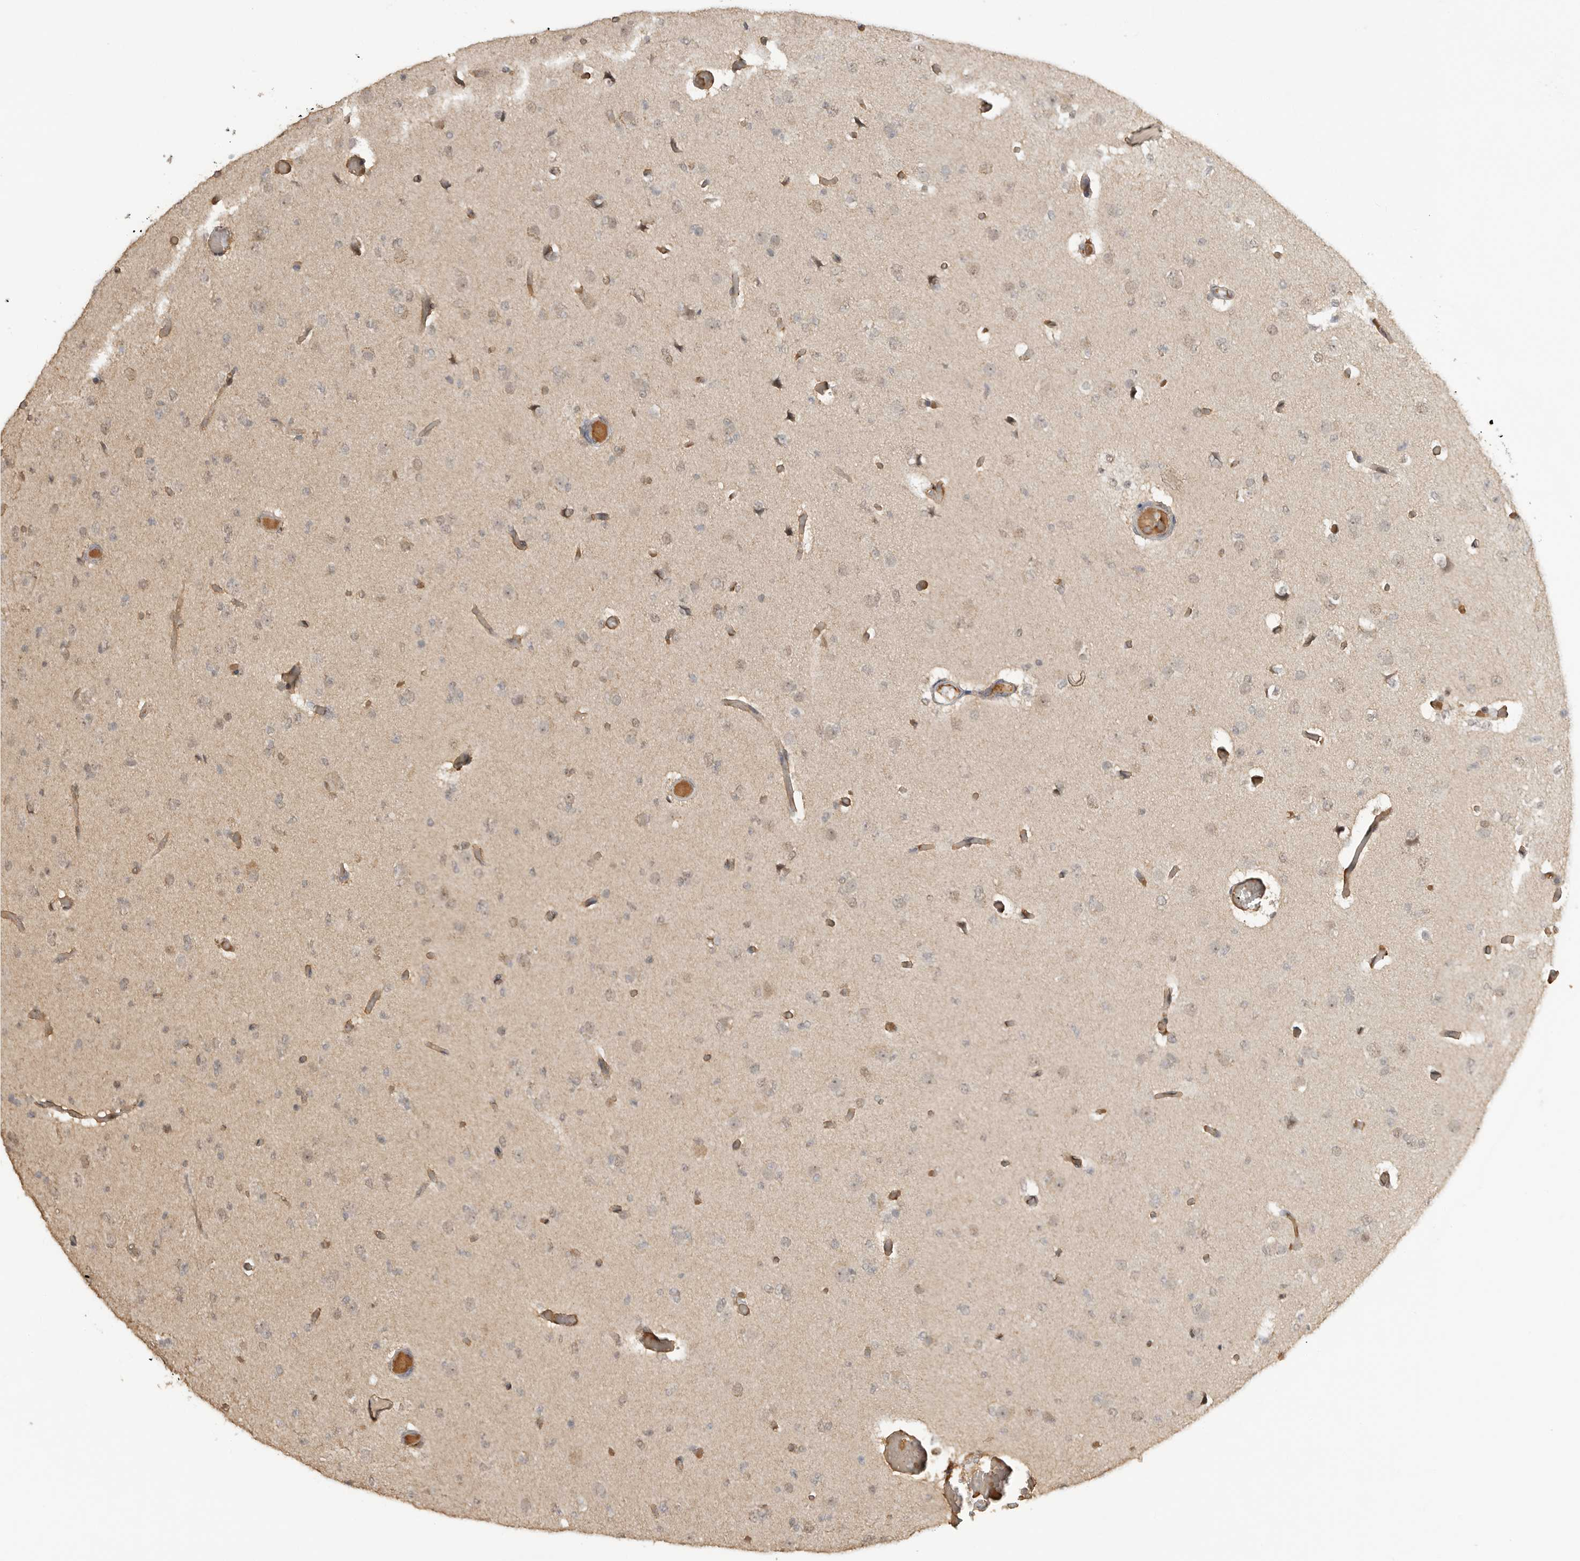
{"staining": {"intensity": "weak", "quantity": "25%-75%", "location": "nuclear"}, "tissue": "glioma", "cell_type": "Tumor cells", "image_type": "cancer", "snomed": [{"axis": "morphology", "description": "Glioma, malignant, Low grade"}, {"axis": "topography", "description": "Brain"}], "caption": "A brown stain labels weak nuclear positivity of a protein in malignant low-grade glioma tumor cells.", "gene": "ASPSCR1", "patient": {"sex": "female", "age": 22}}